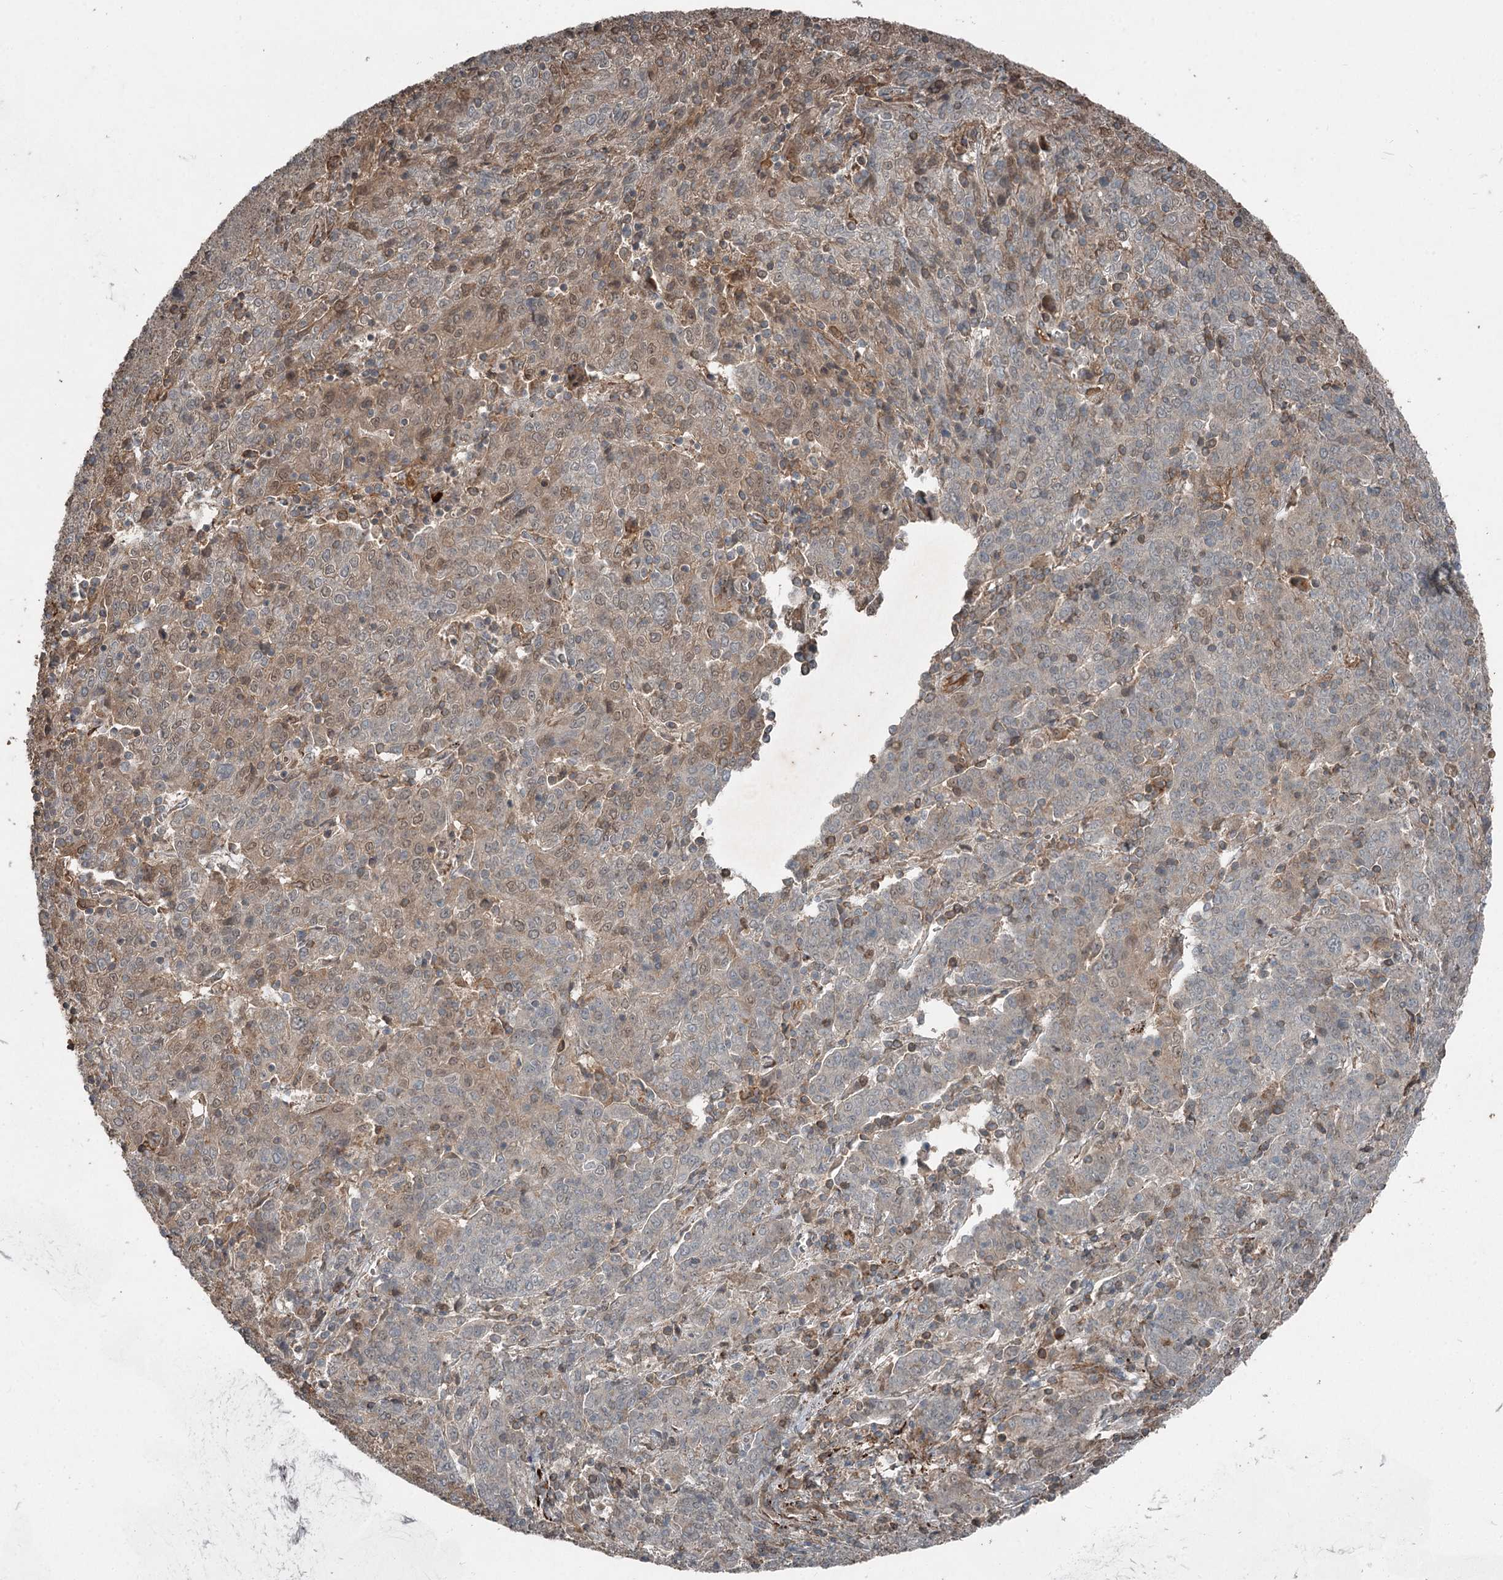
{"staining": {"intensity": "moderate", "quantity": "<25%", "location": "cytoplasmic/membranous"}, "tissue": "cervical cancer", "cell_type": "Tumor cells", "image_type": "cancer", "snomed": [{"axis": "morphology", "description": "Squamous cell carcinoma, NOS"}, {"axis": "topography", "description": "Cervix"}], "caption": "Squamous cell carcinoma (cervical) stained with DAB (3,3'-diaminobenzidine) IHC demonstrates low levels of moderate cytoplasmic/membranous positivity in approximately <25% of tumor cells.", "gene": "SLC39A8", "patient": {"sex": "female", "age": 67}}